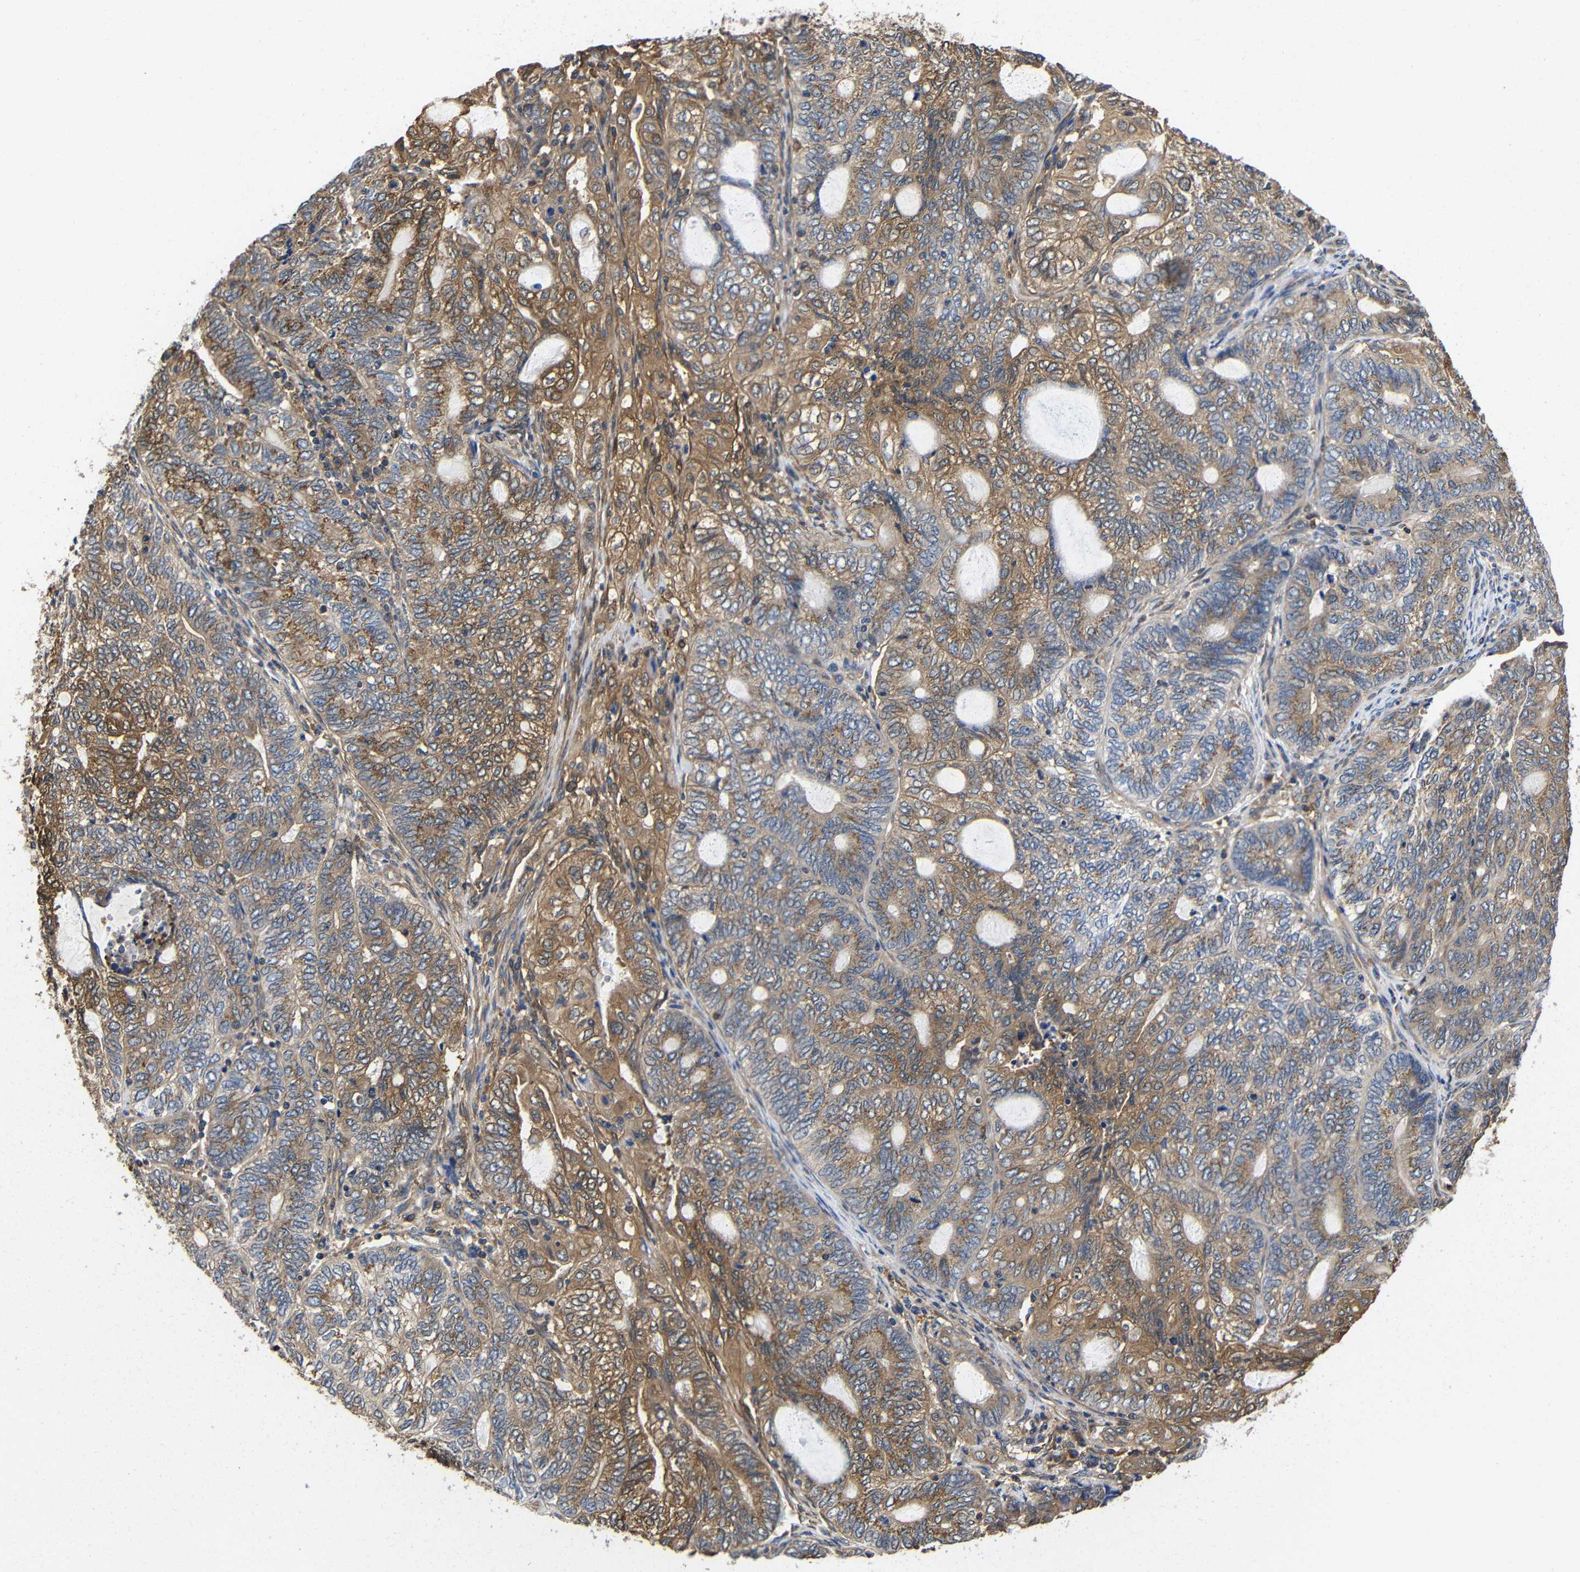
{"staining": {"intensity": "moderate", "quantity": ">75%", "location": "cytoplasmic/membranous"}, "tissue": "endometrial cancer", "cell_type": "Tumor cells", "image_type": "cancer", "snomed": [{"axis": "morphology", "description": "Adenocarcinoma, NOS"}, {"axis": "topography", "description": "Uterus"}, {"axis": "topography", "description": "Endometrium"}], "caption": "Endometrial adenocarcinoma stained for a protein reveals moderate cytoplasmic/membranous positivity in tumor cells.", "gene": "LRRCC1", "patient": {"sex": "female", "age": 70}}